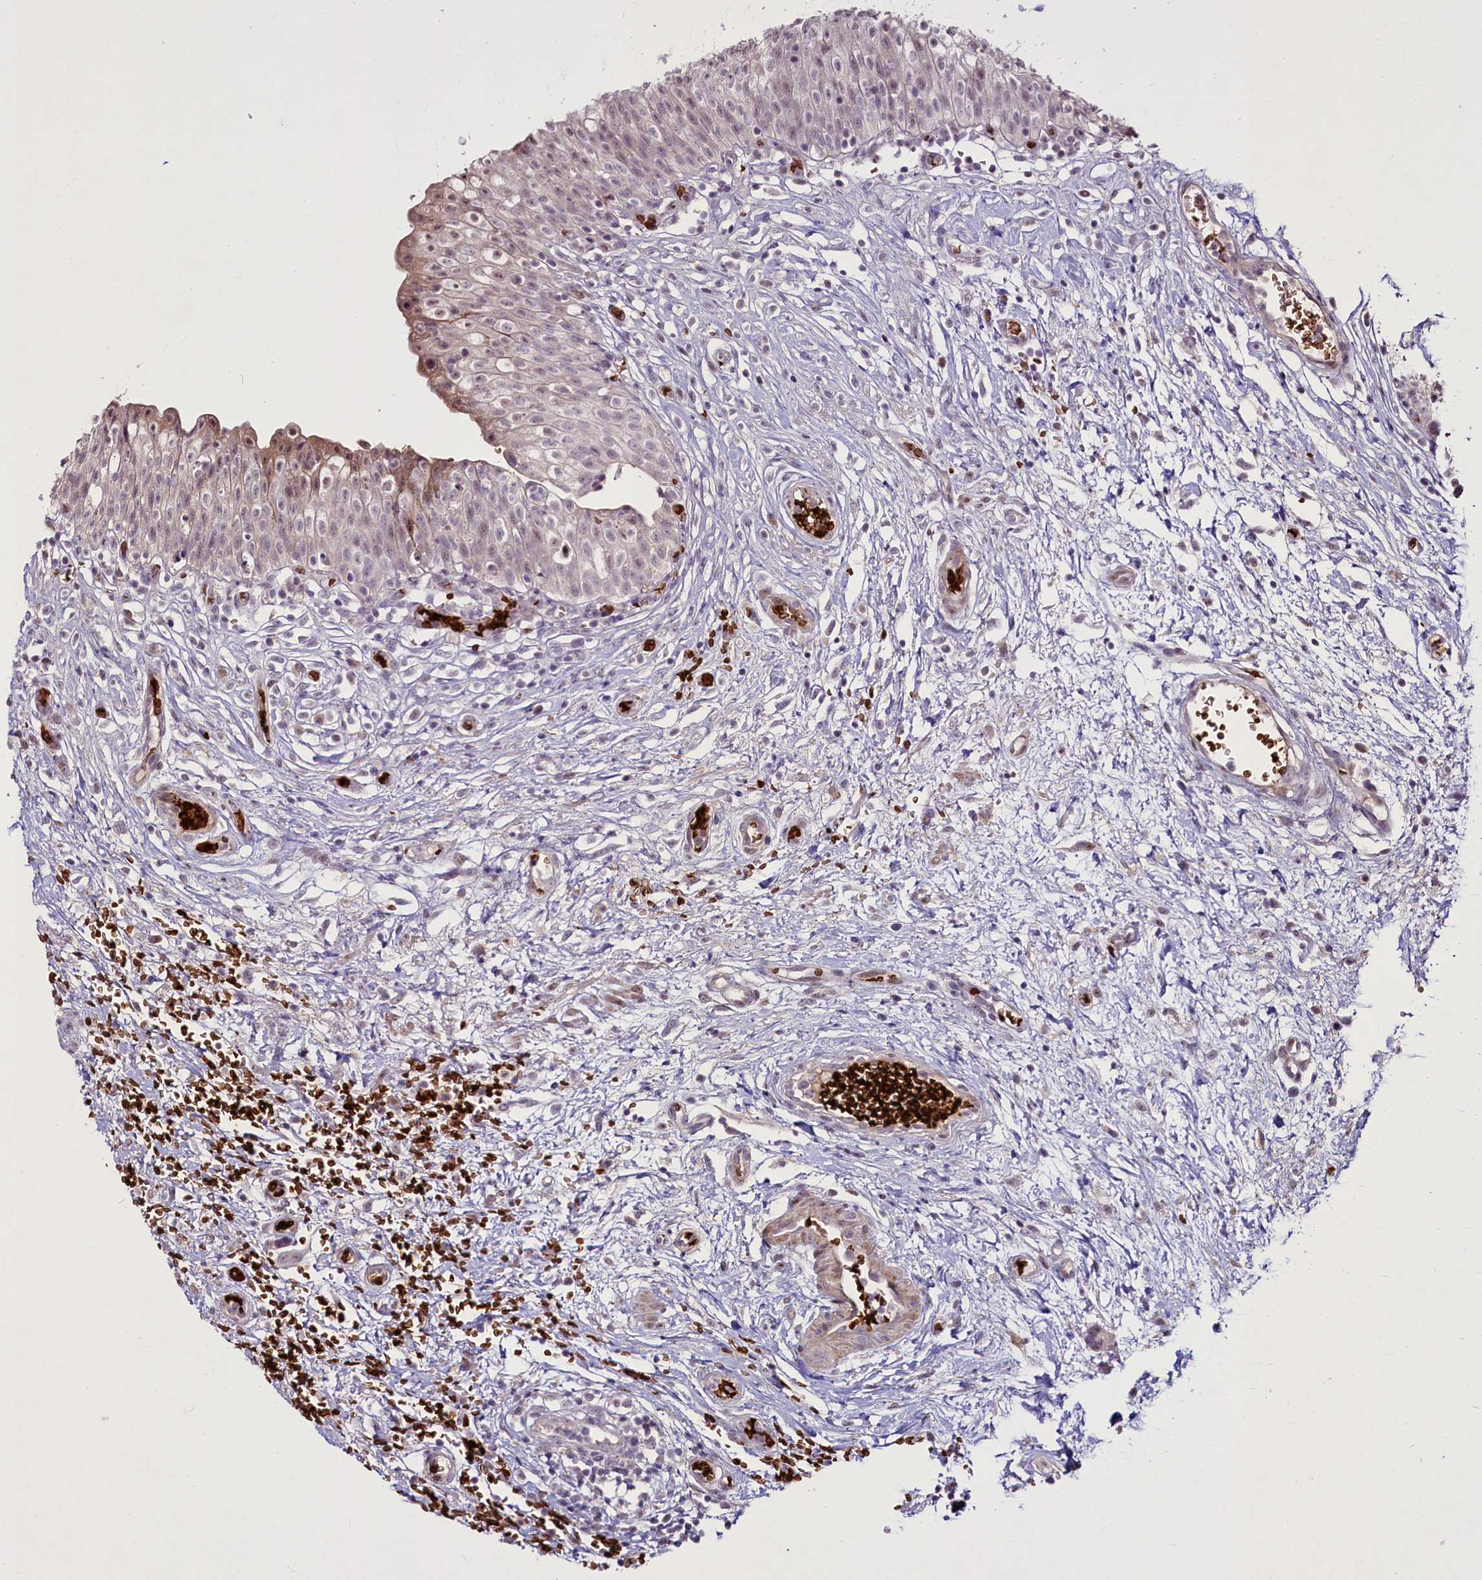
{"staining": {"intensity": "moderate", "quantity": "<25%", "location": "cytoplasmic/membranous,nuclear"}, "tissue": "urinary bladder", "cell_type": "Urothelial cells", "image_type": "normal", "snomed": [{"axis": "morphology", "description": "Normal tissue, NOS"}, {"axis": "topography", "description": "Urinary bladder"}], "caption": "Protein expression analysis of normal urinary bladder reveals moderate cytoplasmic/membranous,nuclear expression in approximately <25% of urothelial cells.", "gene": "SUSD3", "patient": {"sex": "male", "age": 55}}